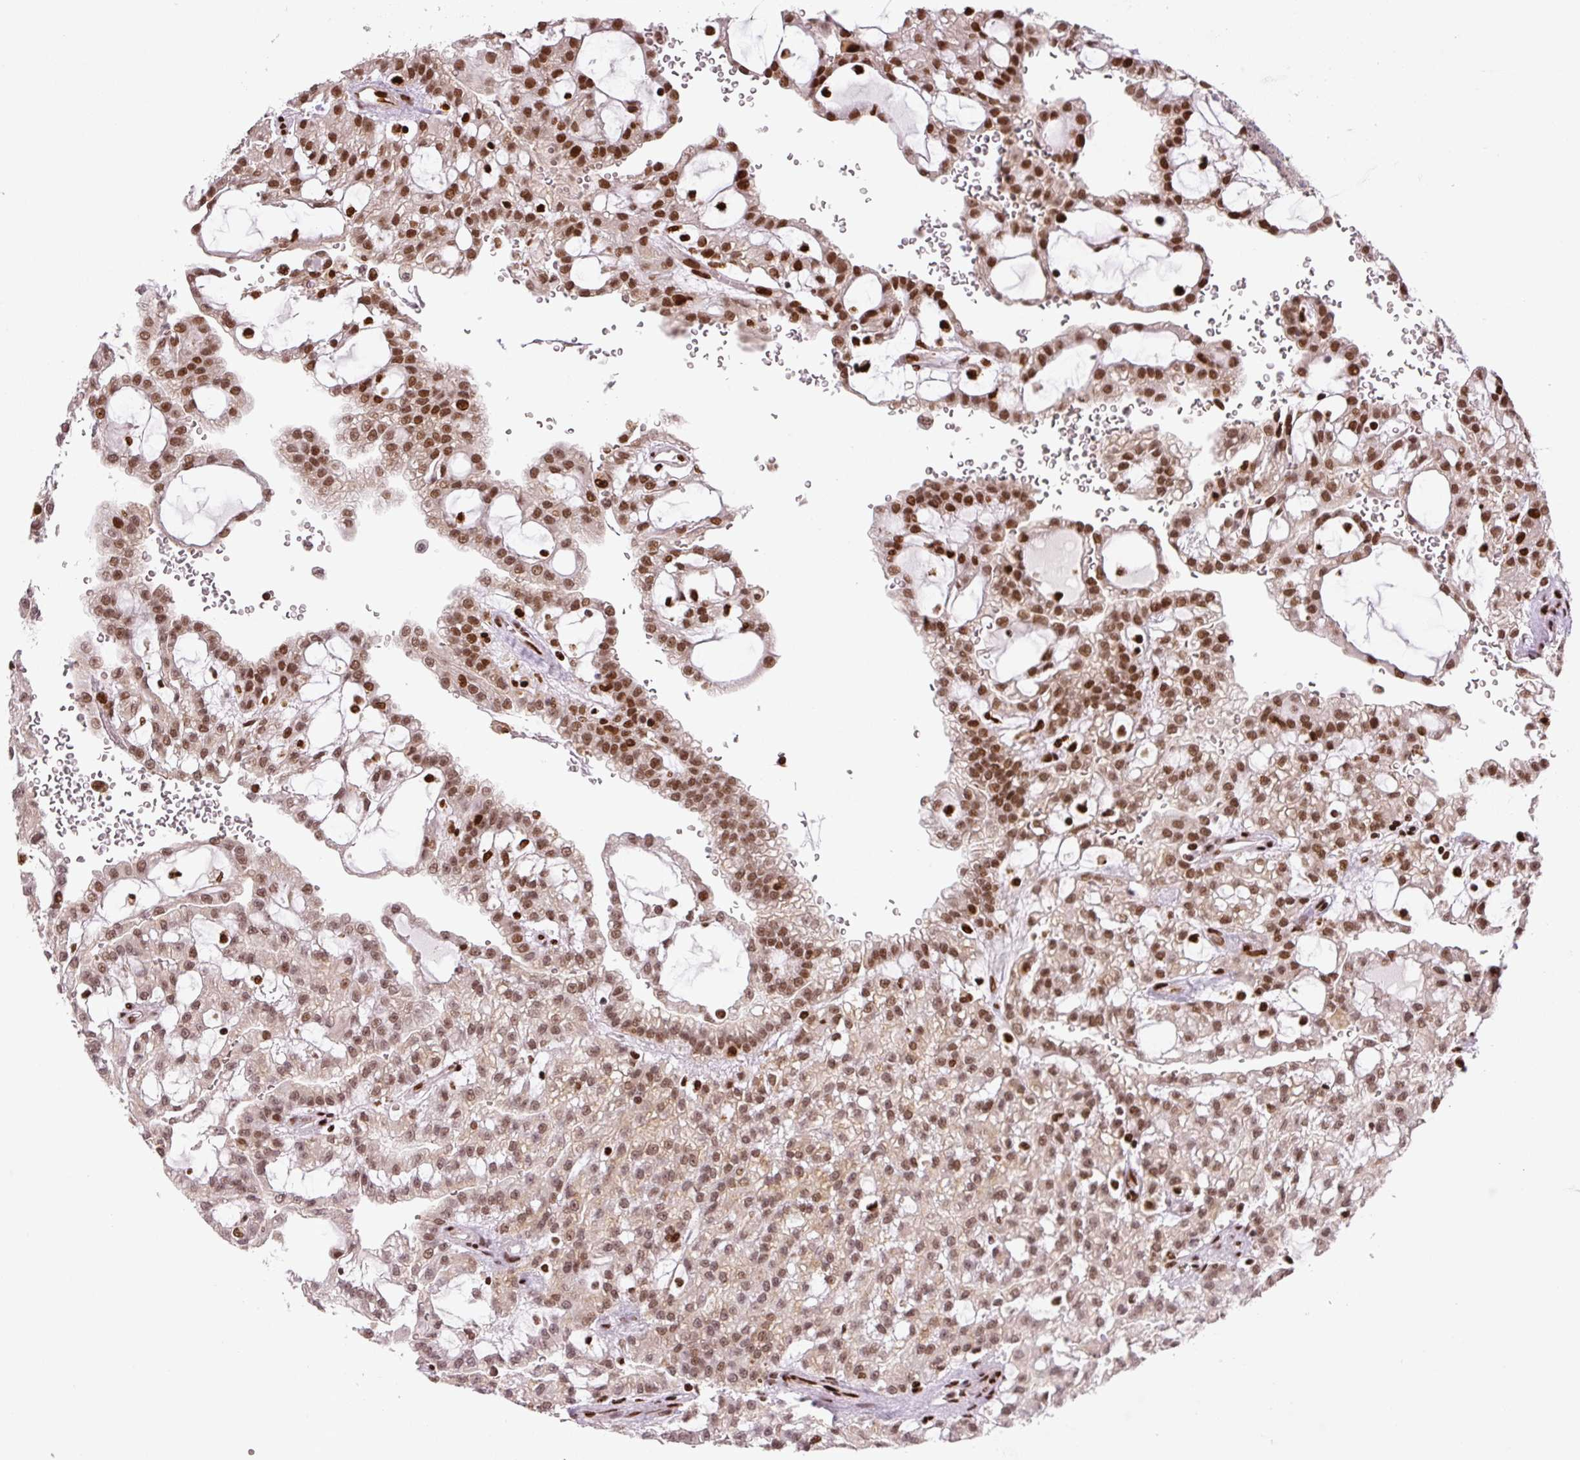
{"staining": {"intensity": "moderate", "quantity": ">75%", "location": "nuclear"}, "tissue": "renal cancer", "cell_type": "Tumor cells", "image_type": "cancer", "snomed": [{"axis": "morphology", "description": "Adenocarcinoma, NOS"}, {"axis": "topography", "description": "Kidney"}], "caption": "A brown stain highlights moderate nuclear staining of a protein in renal cancer tumor cells.", "gene": "PYDC2", "patient": {"sex": "male", "age": 63}}